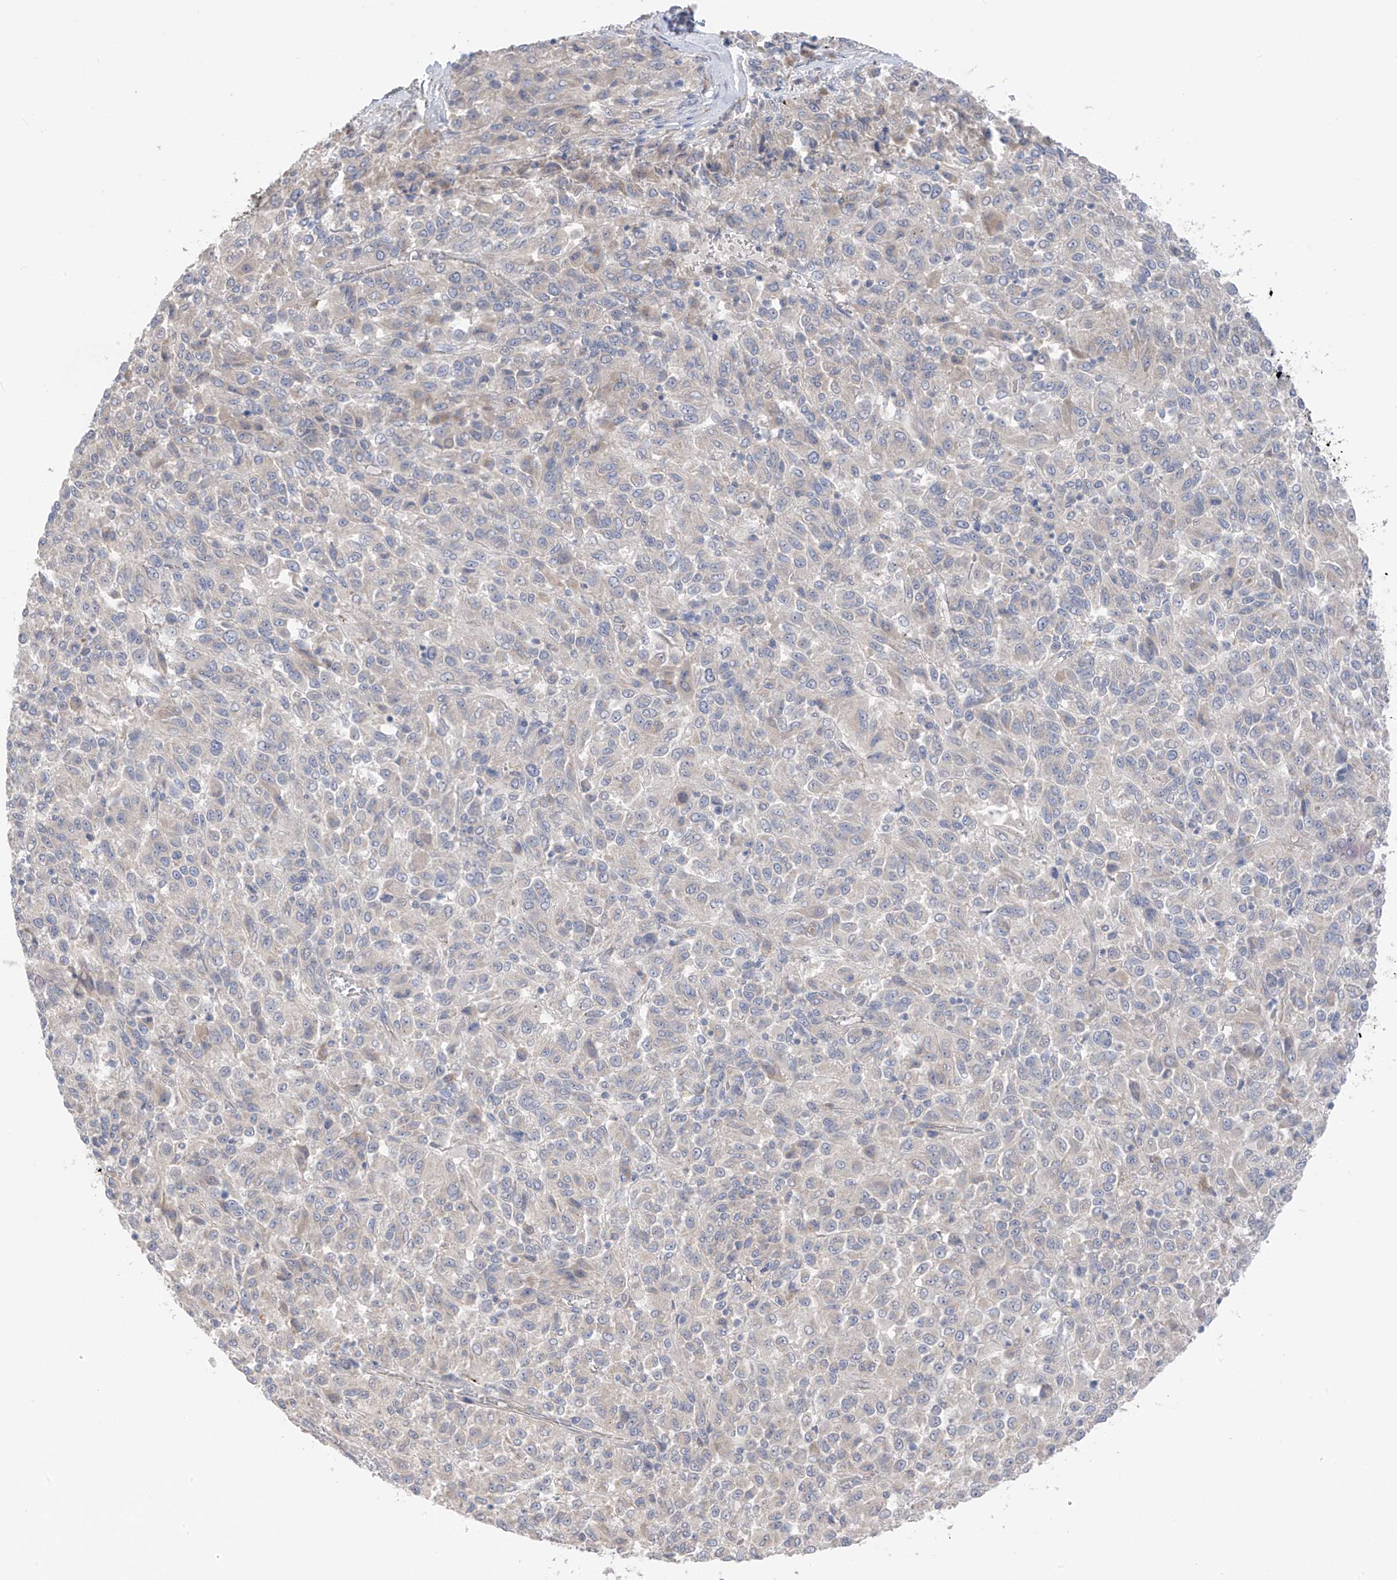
{"staining": {"intensity": "negative", "quantity": "none", "location": "none"}, "tissue": "melanoma", "cell_type": "Tumor cells", "image_type": "cancer", "snomed": [{"axis": "morphology", "description": "Malignant melanoma, Metastatic site"}, {"axis": "topography", "description": "Lung"}], "caption": "IHC of malignant melanoma (metastatic site) displays no expression in tumor cells.", "gene": "NALCN", "patient": {"sex": "male", "age": 64}}